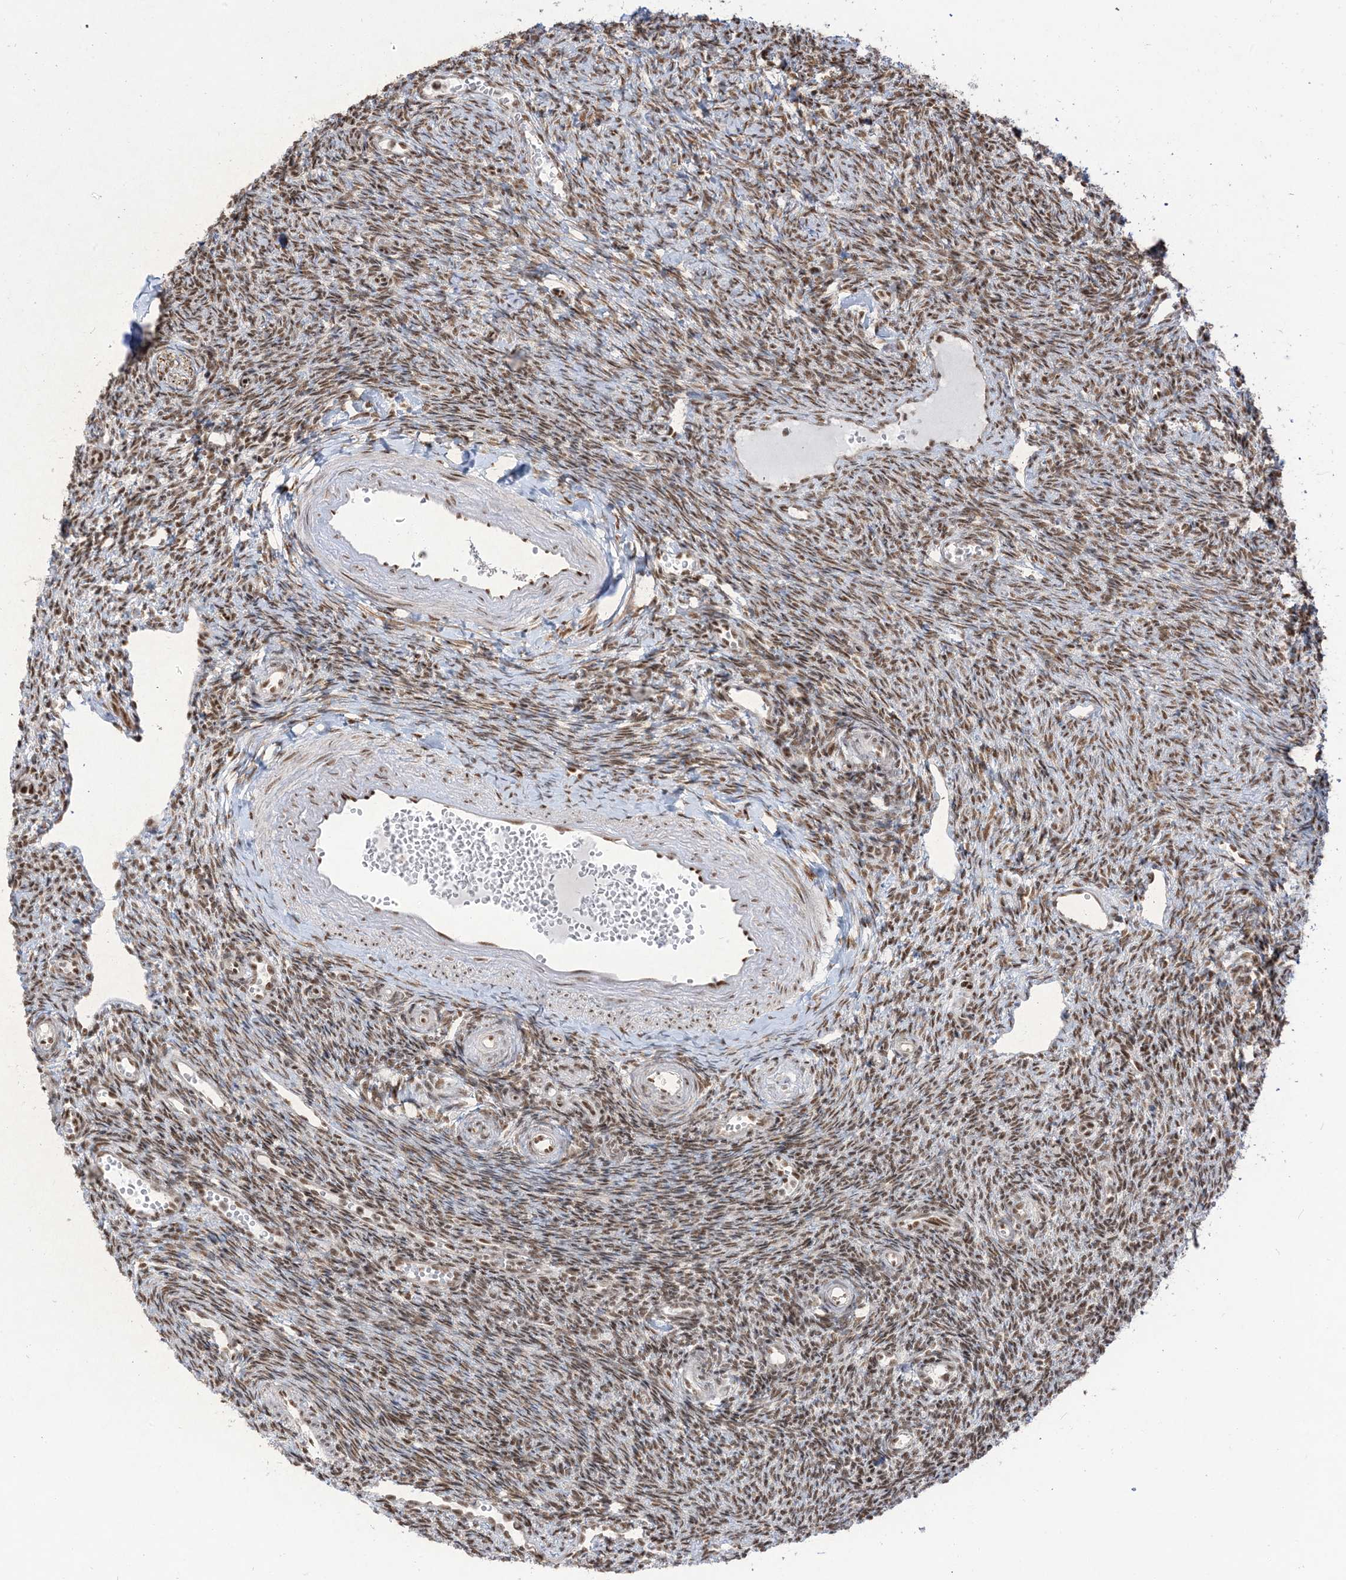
{"staining": {"intensity": "moderate", "quantity": ">75%", "location": "nuclear"}, "tissue": "ovary", "cell_type": "Follicle cells", "image_type": "normal", "snomed": [{"axis": "morphology", "description": "Normal tissue, NOS"}, {"axis": "morphology", "description": "Cyst, NOS"}, {"axis": "topography", "description": "Ovary"}], "caption": "Protein expression by immunohistochemistry displays moderate nuclear positivity in about >75% of follicle cells in benign ovary. (IHC, brightfield microscopy, high magnification).", "gene": "ARGLU1", "patient": {"sex": "female", "age": 33}}